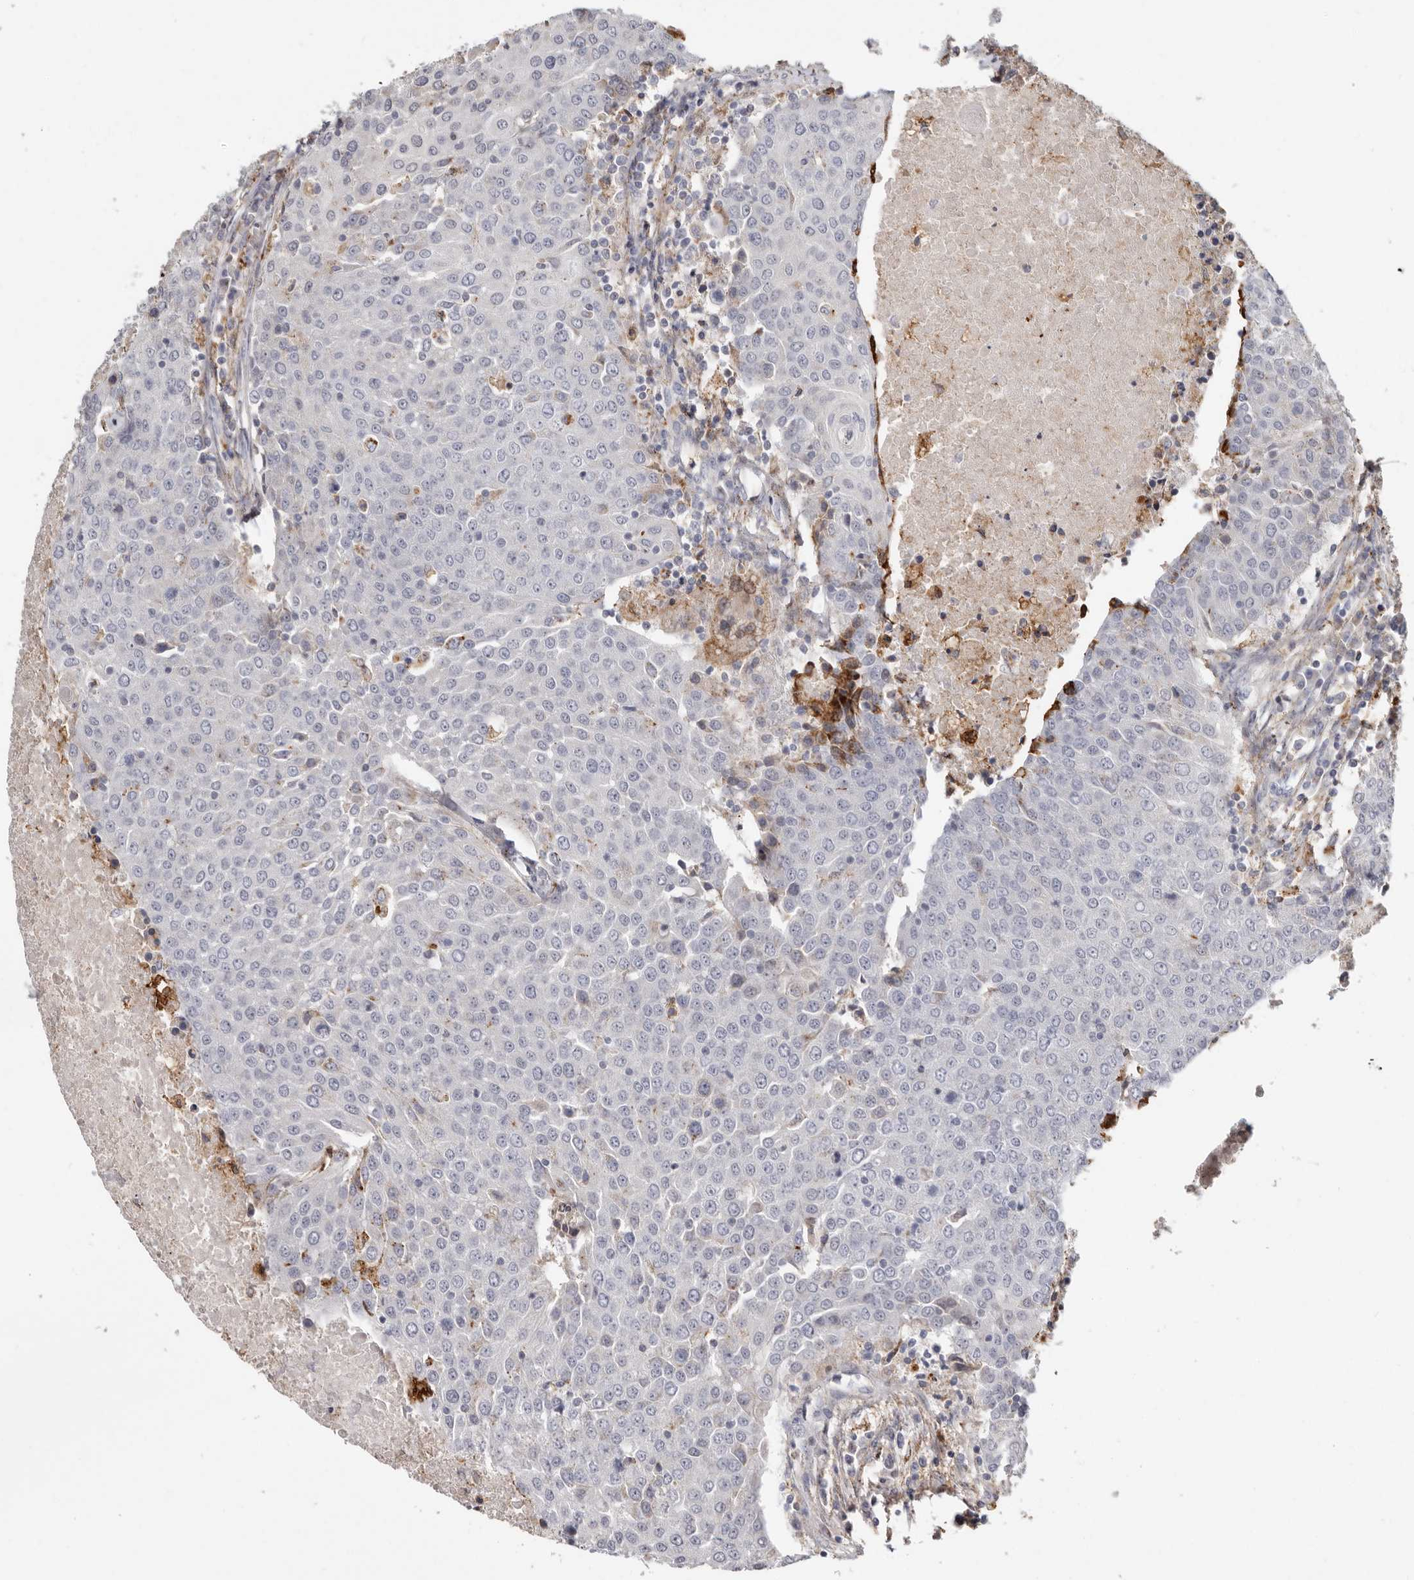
{"staining": {"intensity": "negative", "quantity": "none", "location": "none"}, "tissue": "urothelial cancer", "cell_type": "Tumor cells", "image_type": "cancer", "snomed": [{"axis": "morphology", "description": "Urothelial carcinoma, High grade"}, {"axis": "topography", "description": "Urinary bladder"}], "caption": "This is a histopathology image of immunohistochemistry (IHC) staining of high-grade urothelial carcinoma, which shows no positivity in tumor cells.", "gene": "KIF26B", "patient": {"sex": "female", "age": 85}}